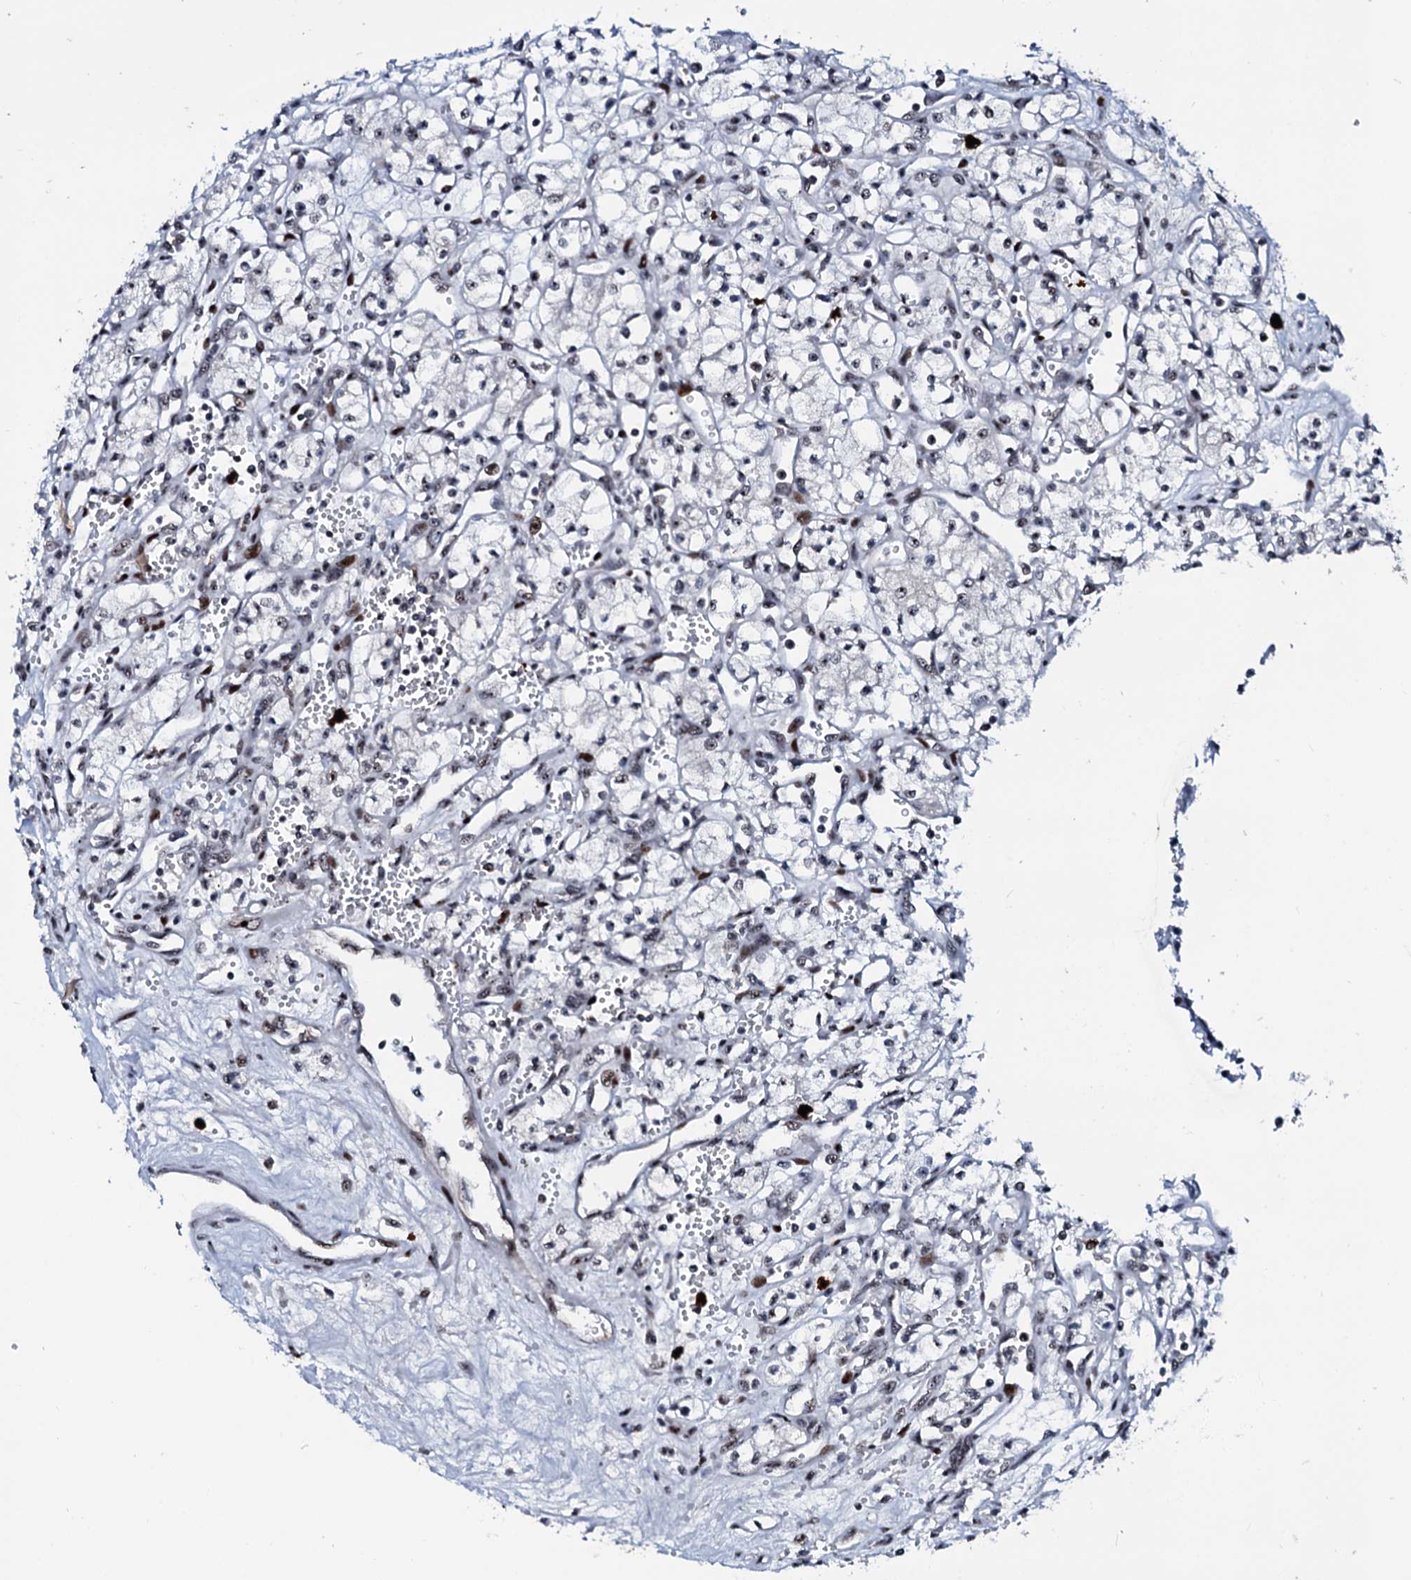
{"staining": {"intensity": "negative", "quantity": "none", "location": "none"}, "tissue": "renal cancer", "cell_type": "Tumor cells", "image_type": "cancer", "snomed": [{"axis": "morphology", "description": "Adenocarcinoma, NOS"}, {"axis": "topography", "description": "Kidney"}], "caption": "This is an immunohistochemistry image of renal cancer. There is no staining in tumor cells.", "gene": "NEUROG3", "patient": {"sex": "male", "age": 59}}